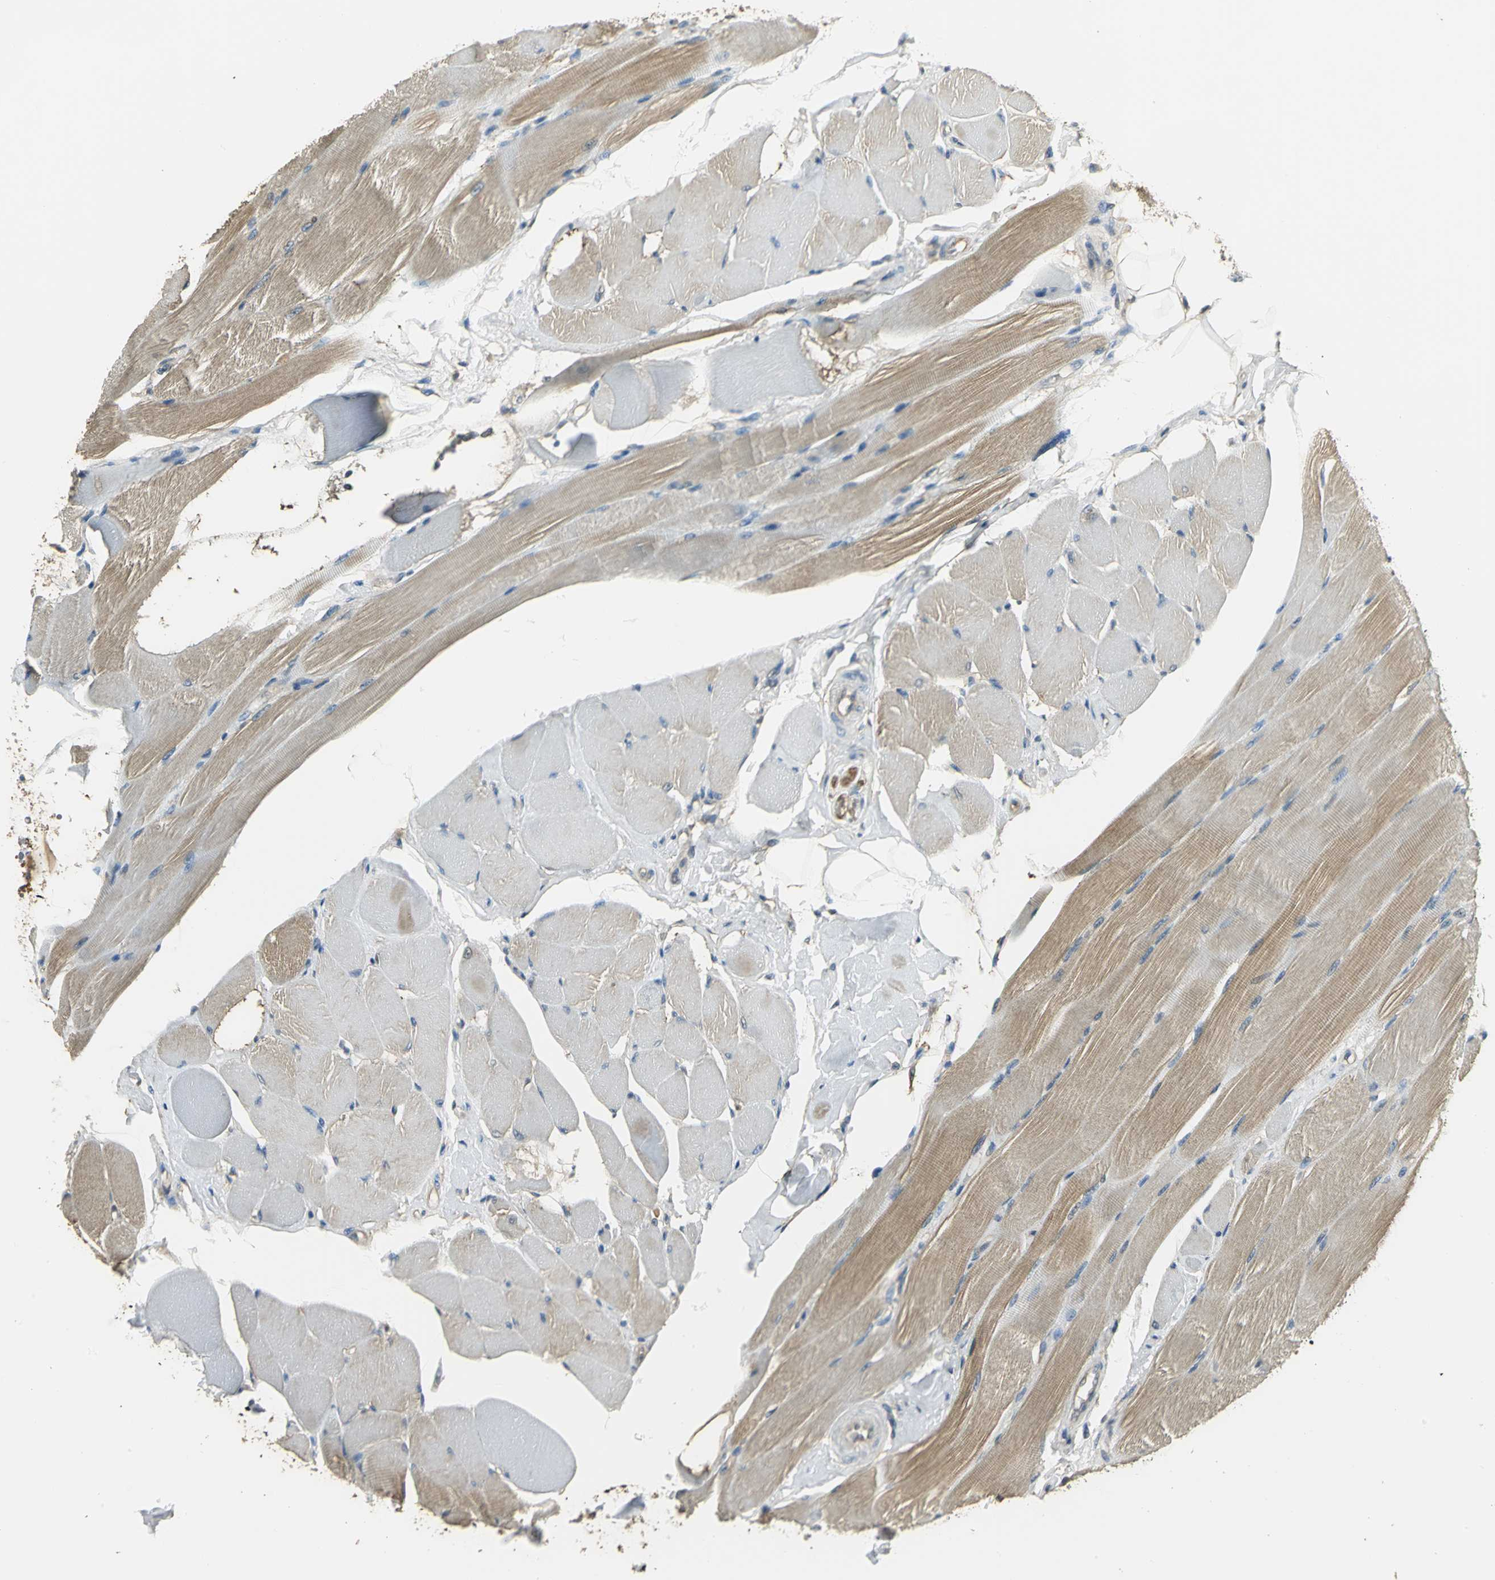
{"staining": {"intensity": "moderate", "quantity": "25%-75%", "location": "cytoplasmic/membranous"}, "tissue": "skeletal muscle", "cell_type": "Myocytes", "image_type": "normal", "snomed": [{"axis": "morphology", "description": "Normal tissue, NOS"}, {"axis": "topography", "description": "Skeletal muscle"}, {"axis": "topography", "description": "Peripheral nerve tissue"}], "caption": "A medium amount of moderate cytoplasmic/membranous expression is seen in approximately 25%-75% of myocytes in unremarkable skeletal muscle.", "gene": "PARK7", "patient": {"sex": "female", "age": 84}}